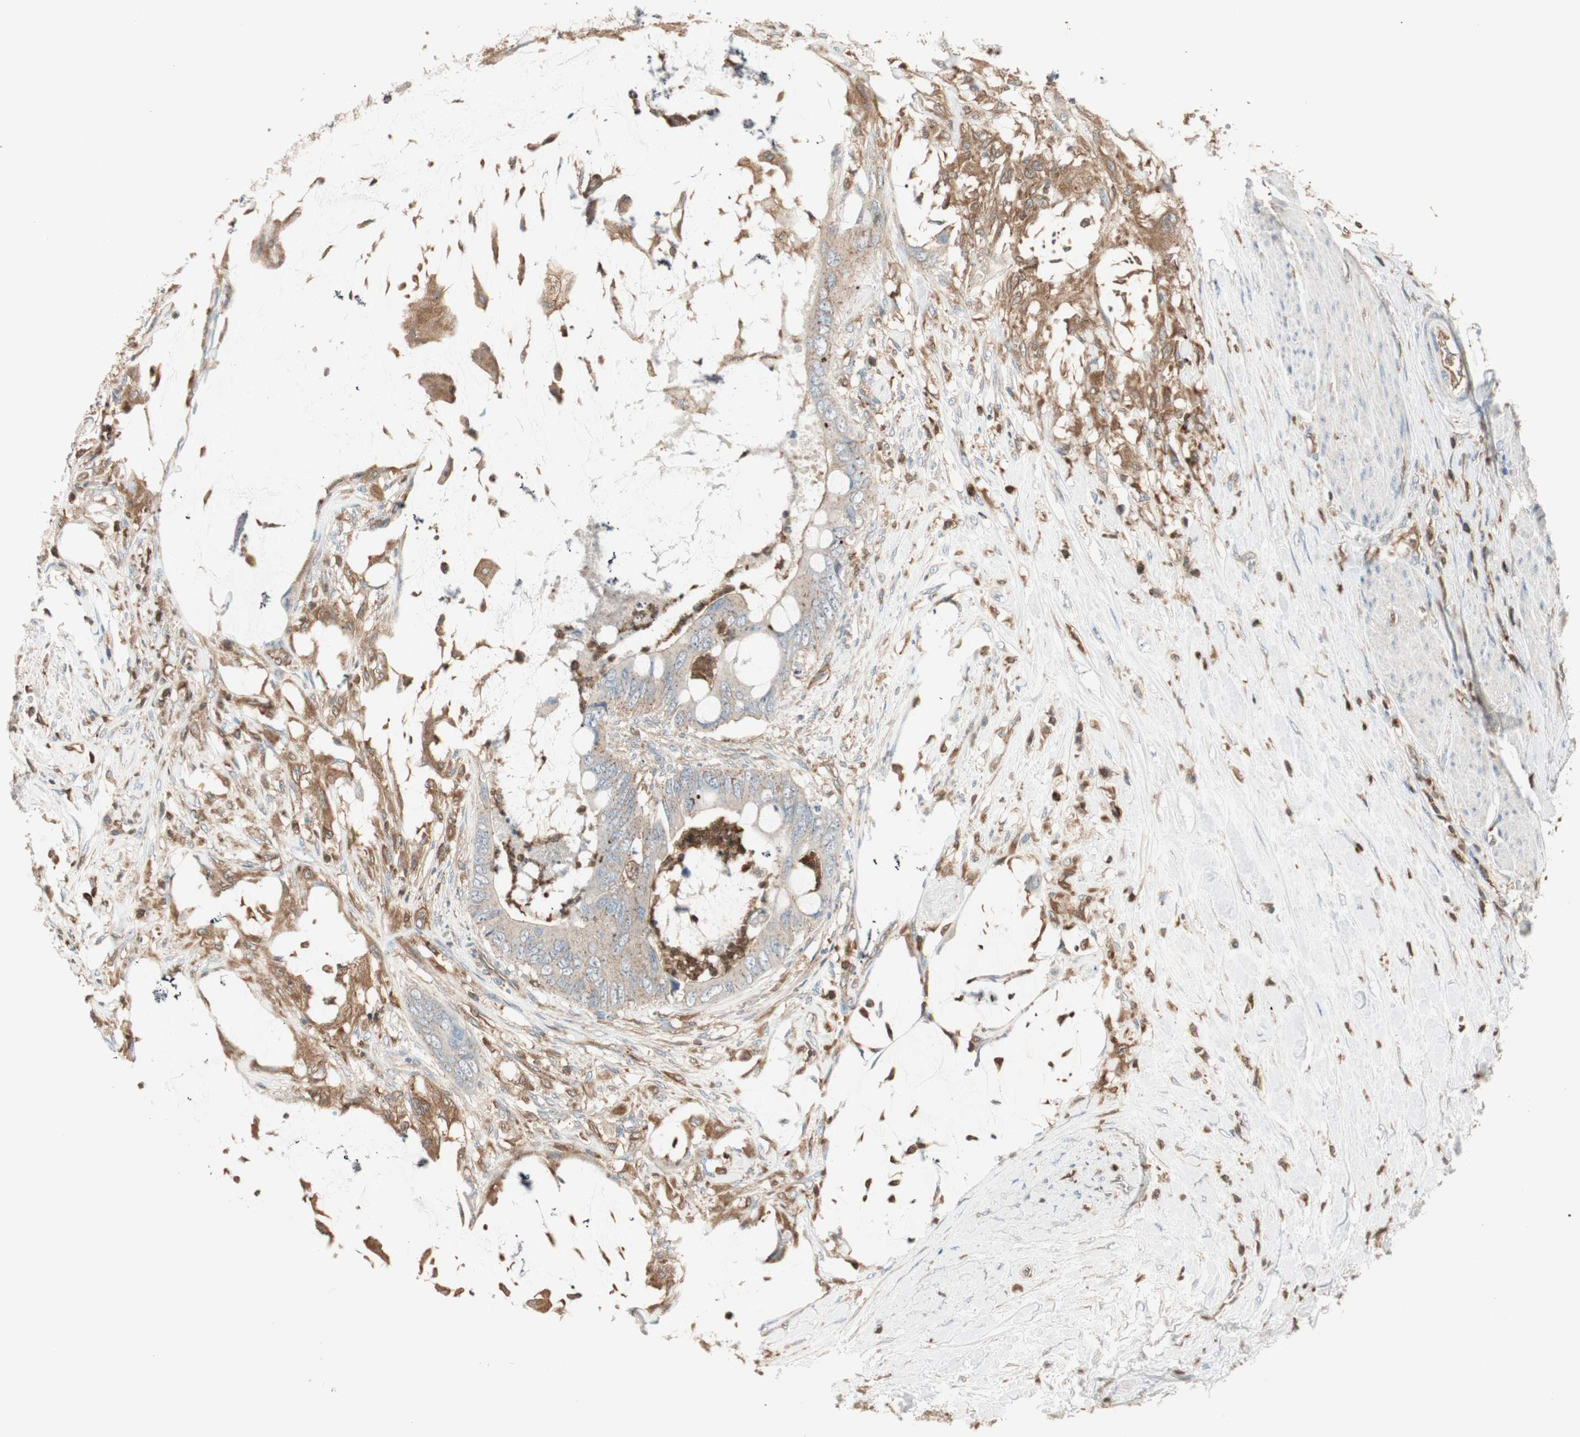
{"staining": {"intensity": "weak", "quantity": ">75%", "location": "cytoplasmic/membranous"}, "tissue": "colorectal cancer", "cell_type": "Tumor cells", "image_type": "cancer", "snomed": [{"axis": "morphology", "description": "Adenocarcinoma, NOS"}, {"axis": "topography", "description": "Rectum"}], "caption": "Immunohistochemical staining of human colorectal cancer displays weak cytoplasmic/membranous protein staining in about >75% of tumor cells.", "gene": "CRLF3", "patient": {"sex": "female", "age": 77}}